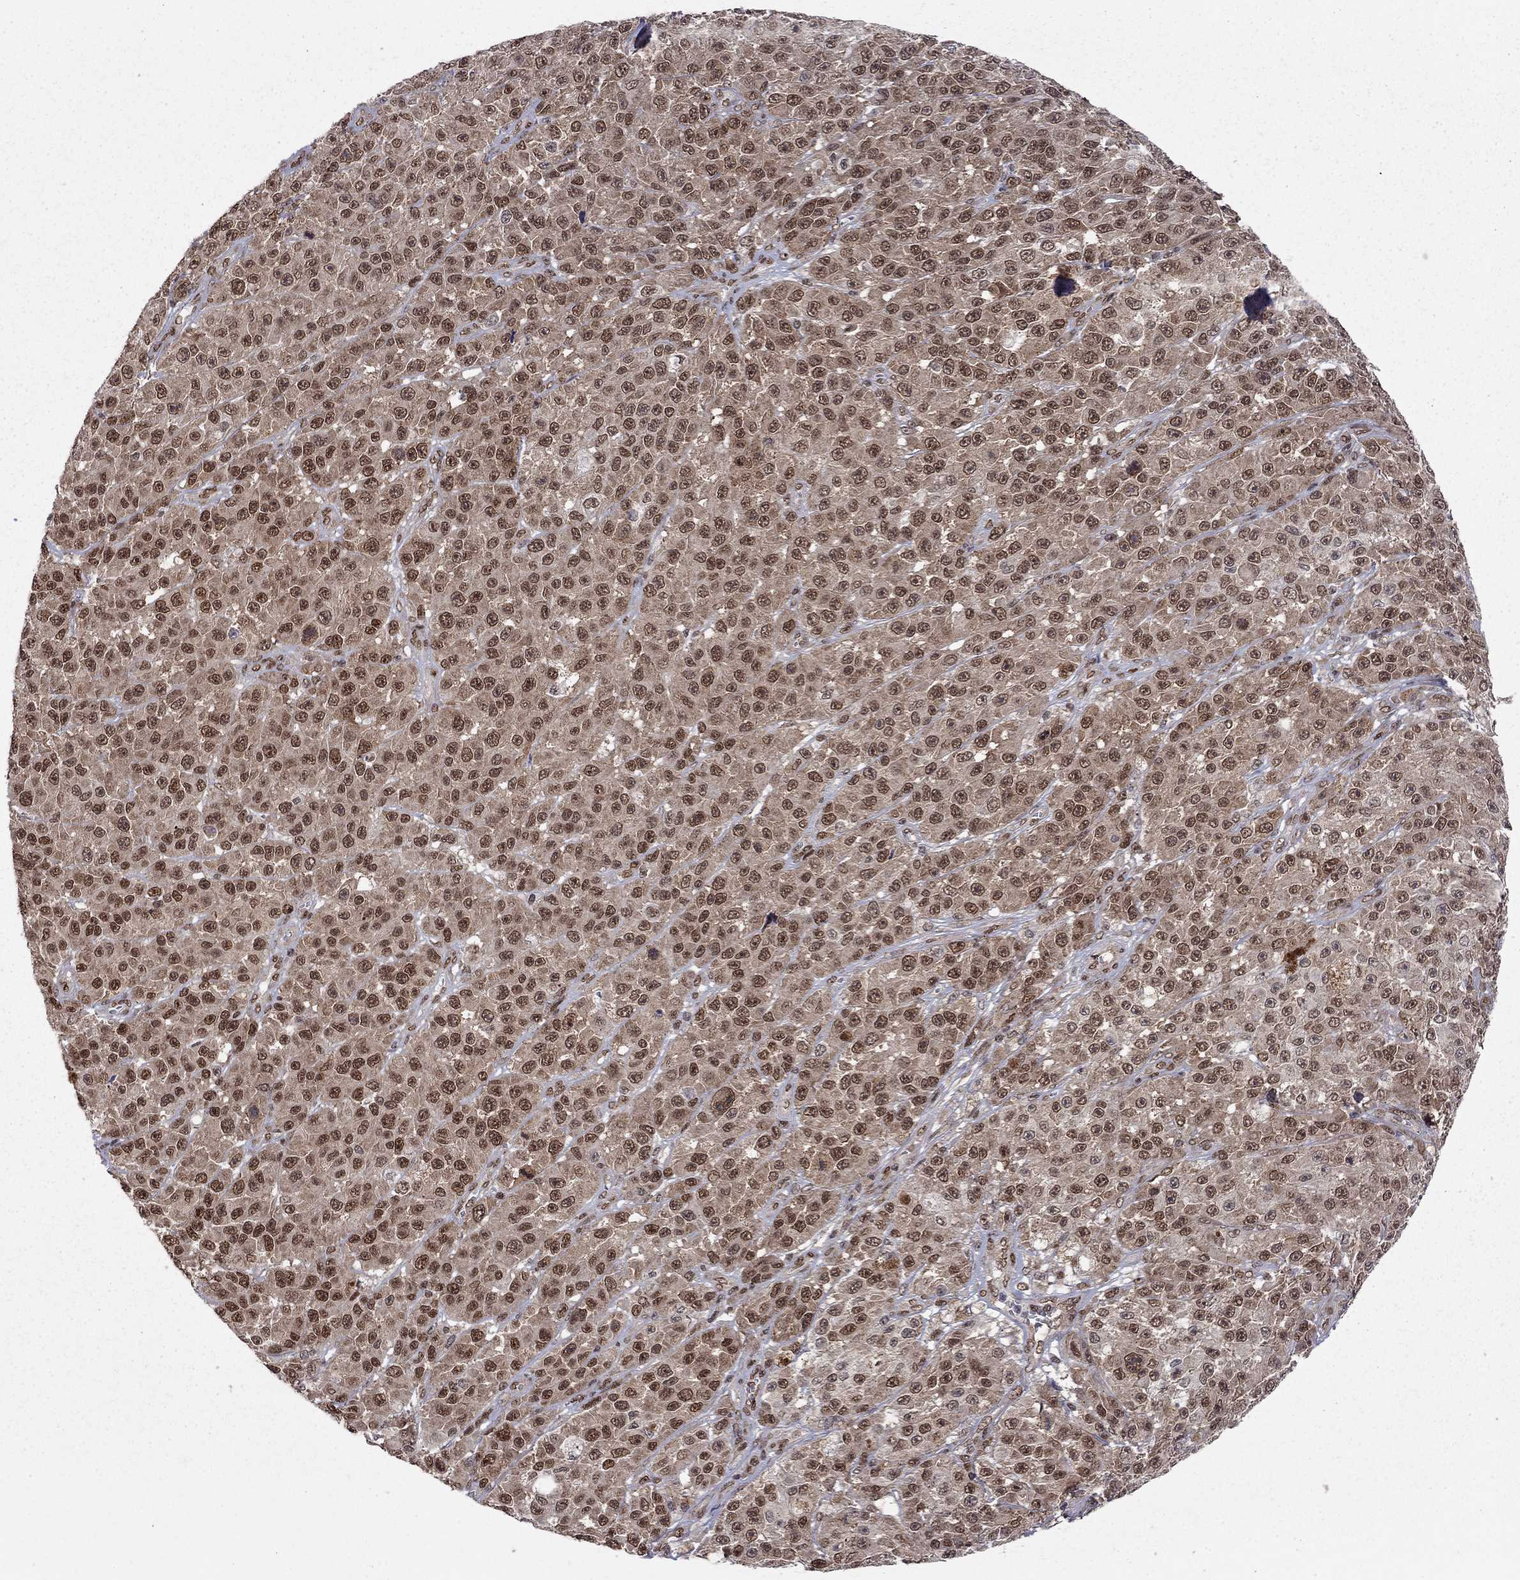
{"staining": {"intensity": "moderate", "quantity": "25%-75%", "location": "nuclear"}, "tissue": "melanoma", "cell_type": "Tumor cells", "image_type": "cancer", "snomed": [{"axis": "morphology", "description": "Malignant melanoma, NOS"}, {"axis": "topography", "description": "Skin"}], "caption": "Immunohistochemistry (IHC) staining of malignant melanoma, which shows medium levels of moderate nuclear staining in approximately 25%-75% of tumor cells indicating moderate nuclear protein positivity. The staining was performed using DAB (3,3'-diaminobenzidine) (brown) for protein detection and nuclei were counterstained in hematoxylin (blue).", "gene": "SAP30L", "patient": {"sex": "female", "age": 58}}